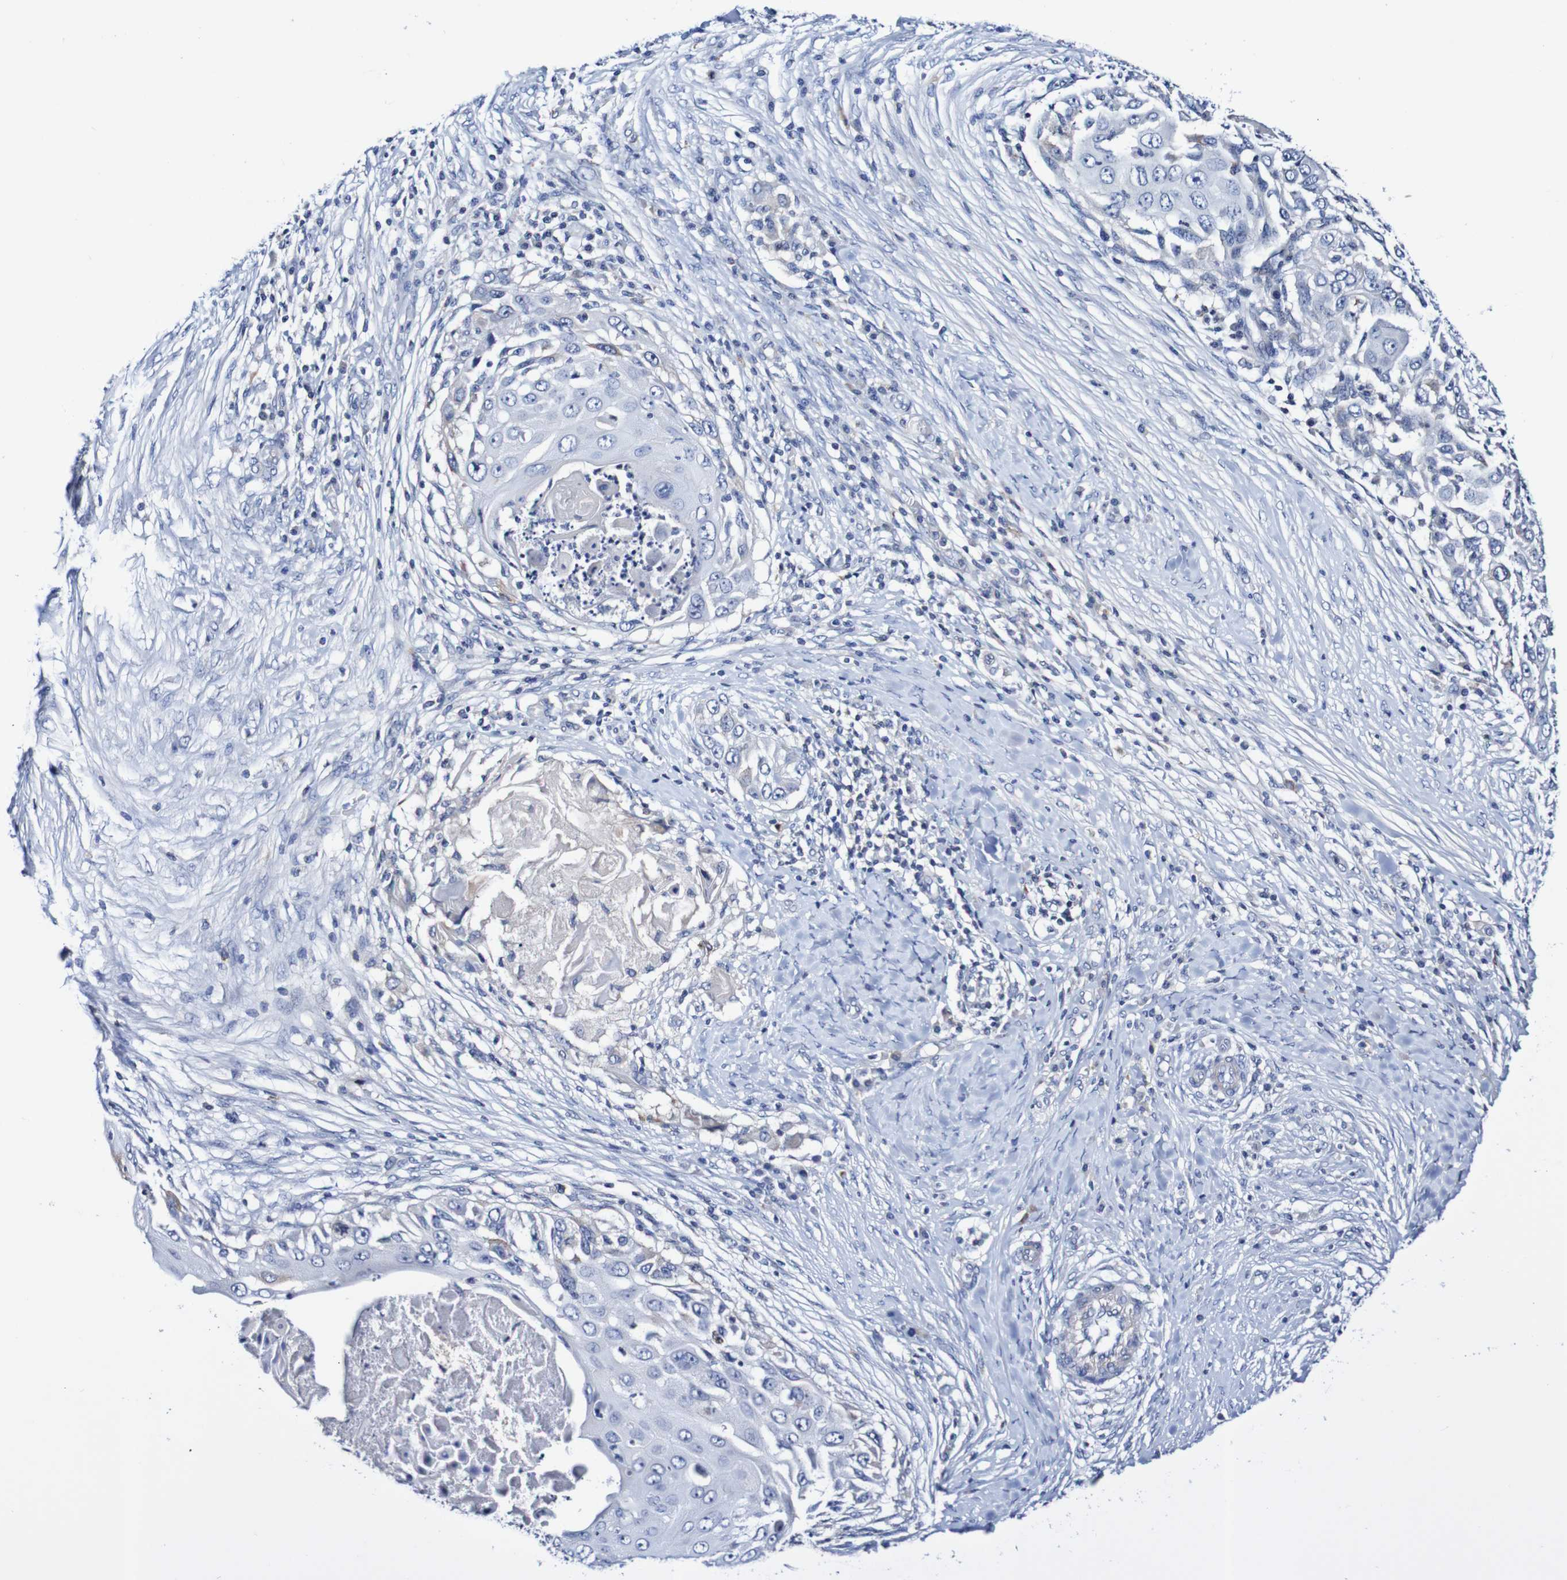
{"staining": {"intensity": "negative", "quantity": "none", "location": "none"}, "tissue": "skin cancer", "cell_type": "Tumor cells", "image_type": "cancer", "snomed": [{"axis": "morphology", "description": "Squamous cell carcinoma, NOS"}, {"axis": "topography", "description": "Skin"}], "caption": "This is an IHC image of human skin squamous cell carcinoma. There is no staining in tumor cells.", "gene": "ACVR1C", "patient": {"sex": "female", "age": 44}}